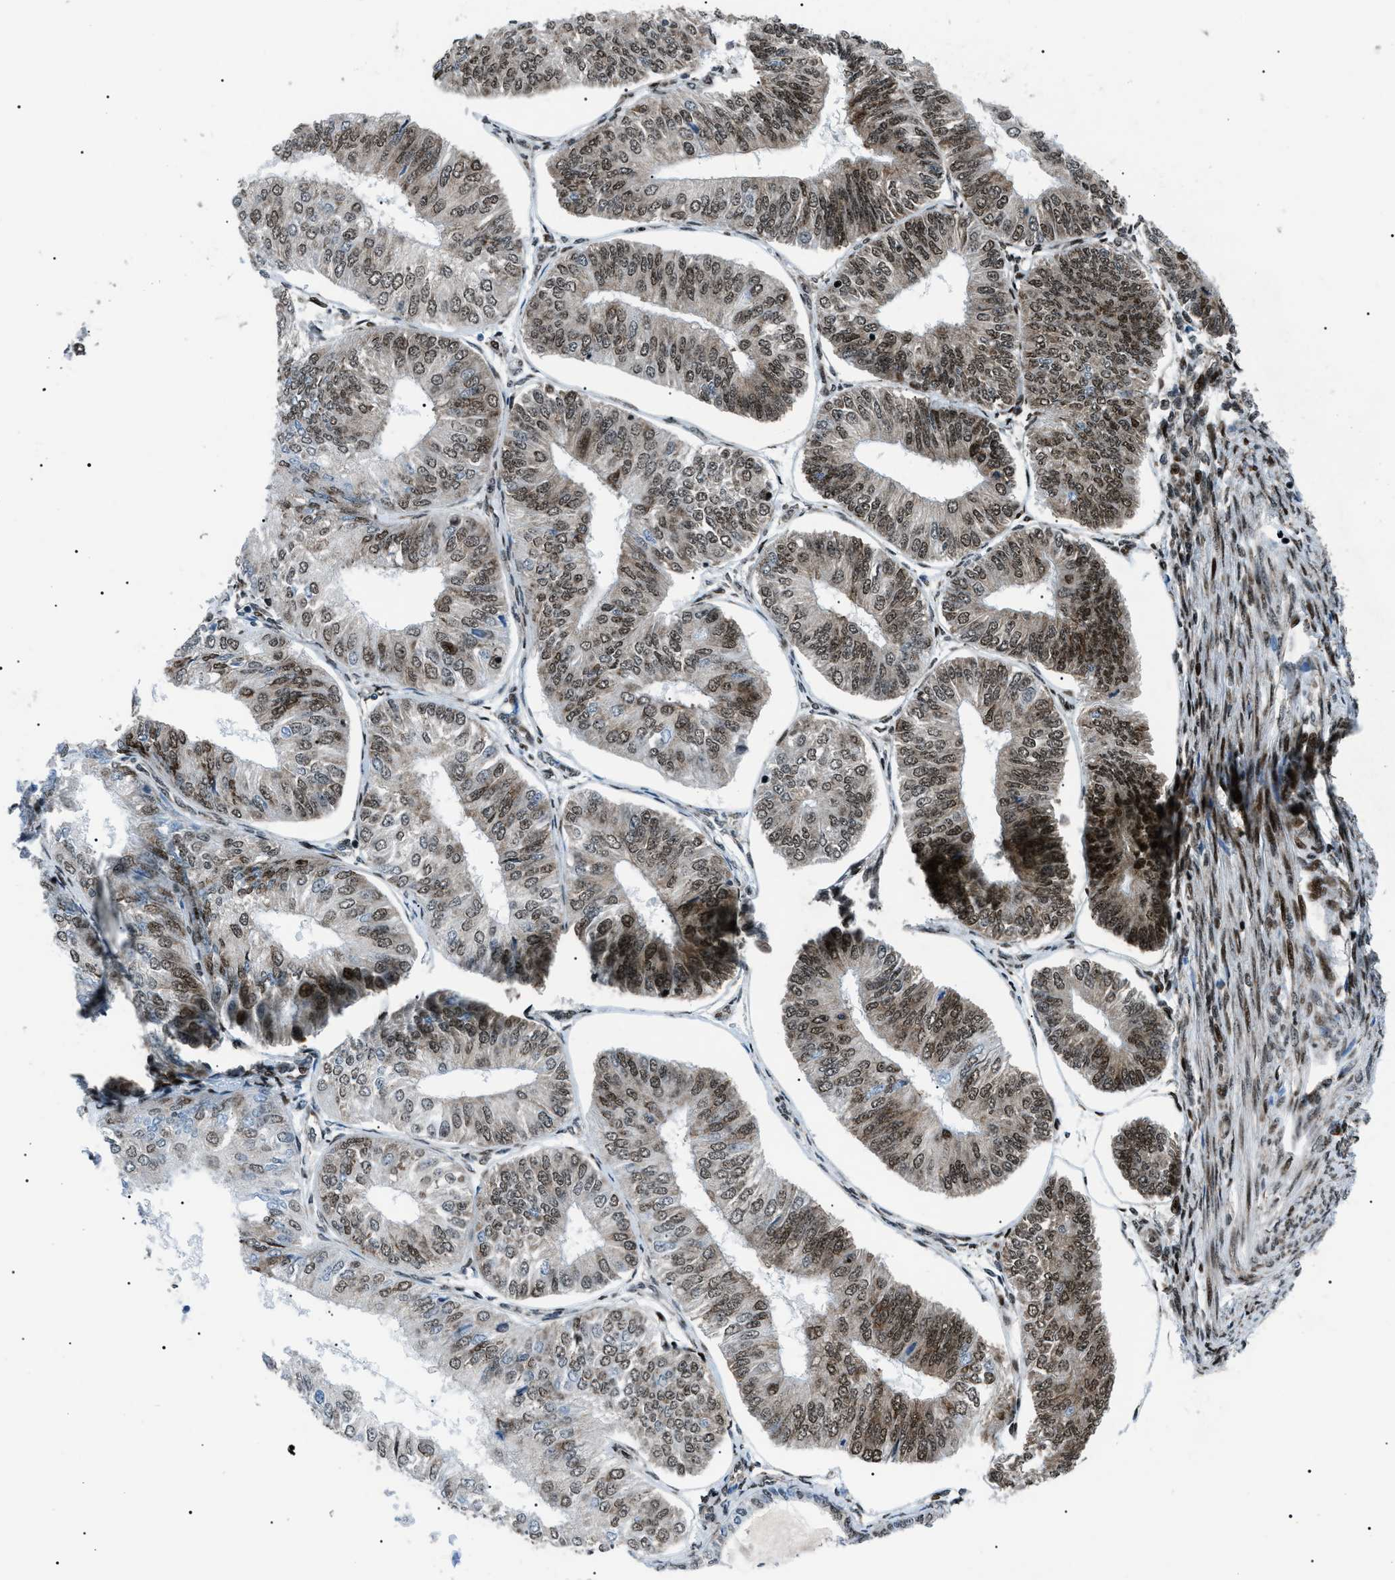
{"staining": {"intensity": "moderate", "quantity": ">75%", "location": "nuclear"}, "tissue": "endometrial cancer", "cell_type": "Tumor cells", "image_type": "cancer", "snomed": [{"axis": "morphology", "description": "Adenocarcinoma, NOS"}, {"axis": "topography", "description": "Endometrium"}], "caption": "This image reveals immunohistochemistry (IHC) staining of human endometrial cancer, with medium moderate nuclear expression in approximately >75% of tumor cells.", "gene": "HNRNPK", "patient": {"sex": "female", "age": 58}}